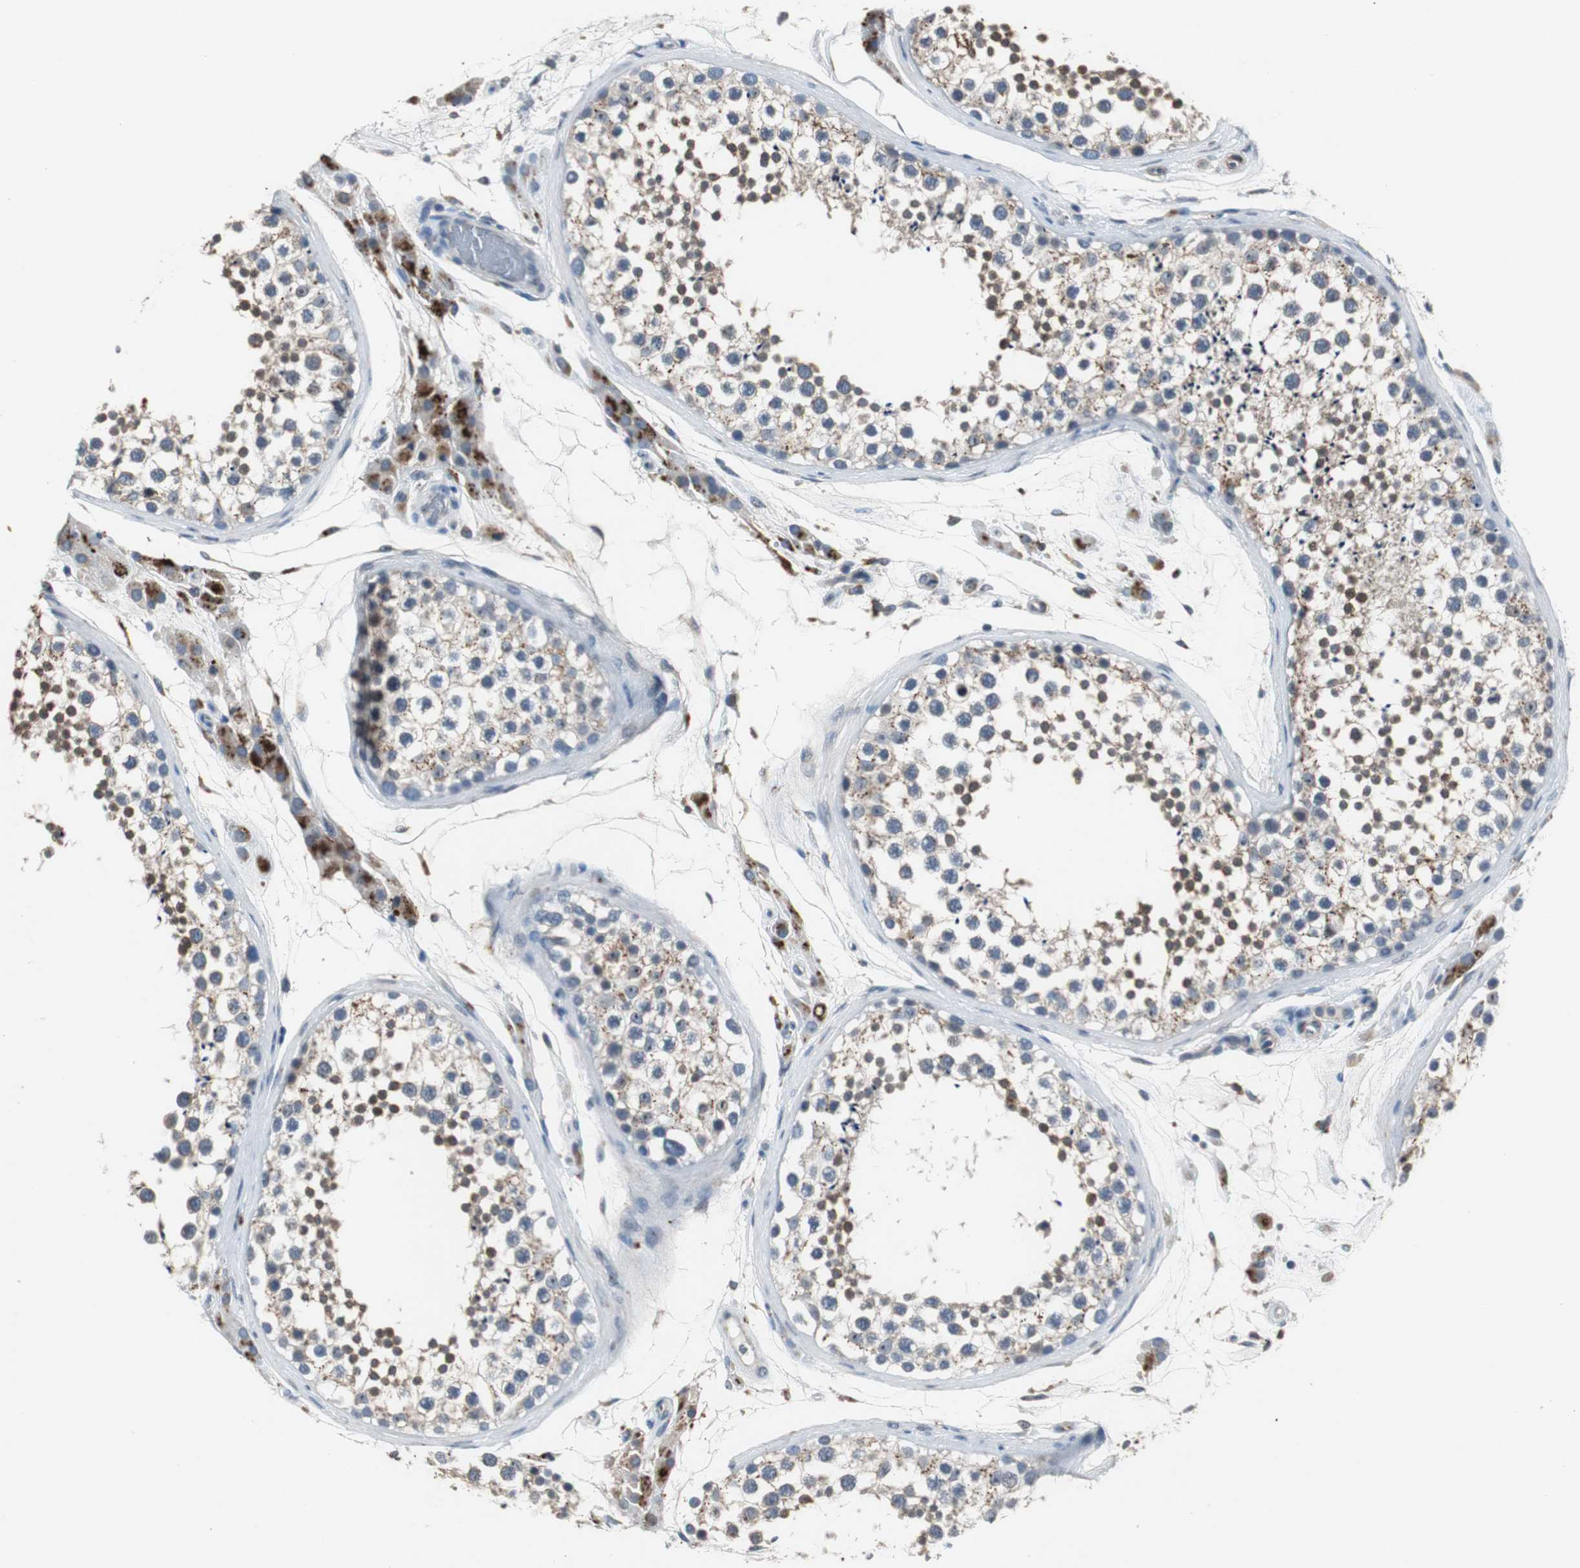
{"staining": {"intensity": "moderate", "quantity": "25%-75%", "location": "cytoplasmic/membranous"}, "tissue": "testis", "cell_type": "Cells in seminiferous ducts", "image_type": "normal", "snomed": [{"axis": "morphology", "description": "Normal tissue, NOS"}, {"axis": "topography", "description": "Testis"}], "caption": "The immunohistochemical stain shows moderate cytoplasmic/membranous staining in cells in seminiferous ducts of unremarkable testis.", "gene": "PCYT1B", "patient": {"sex": "male", "age": 46}}